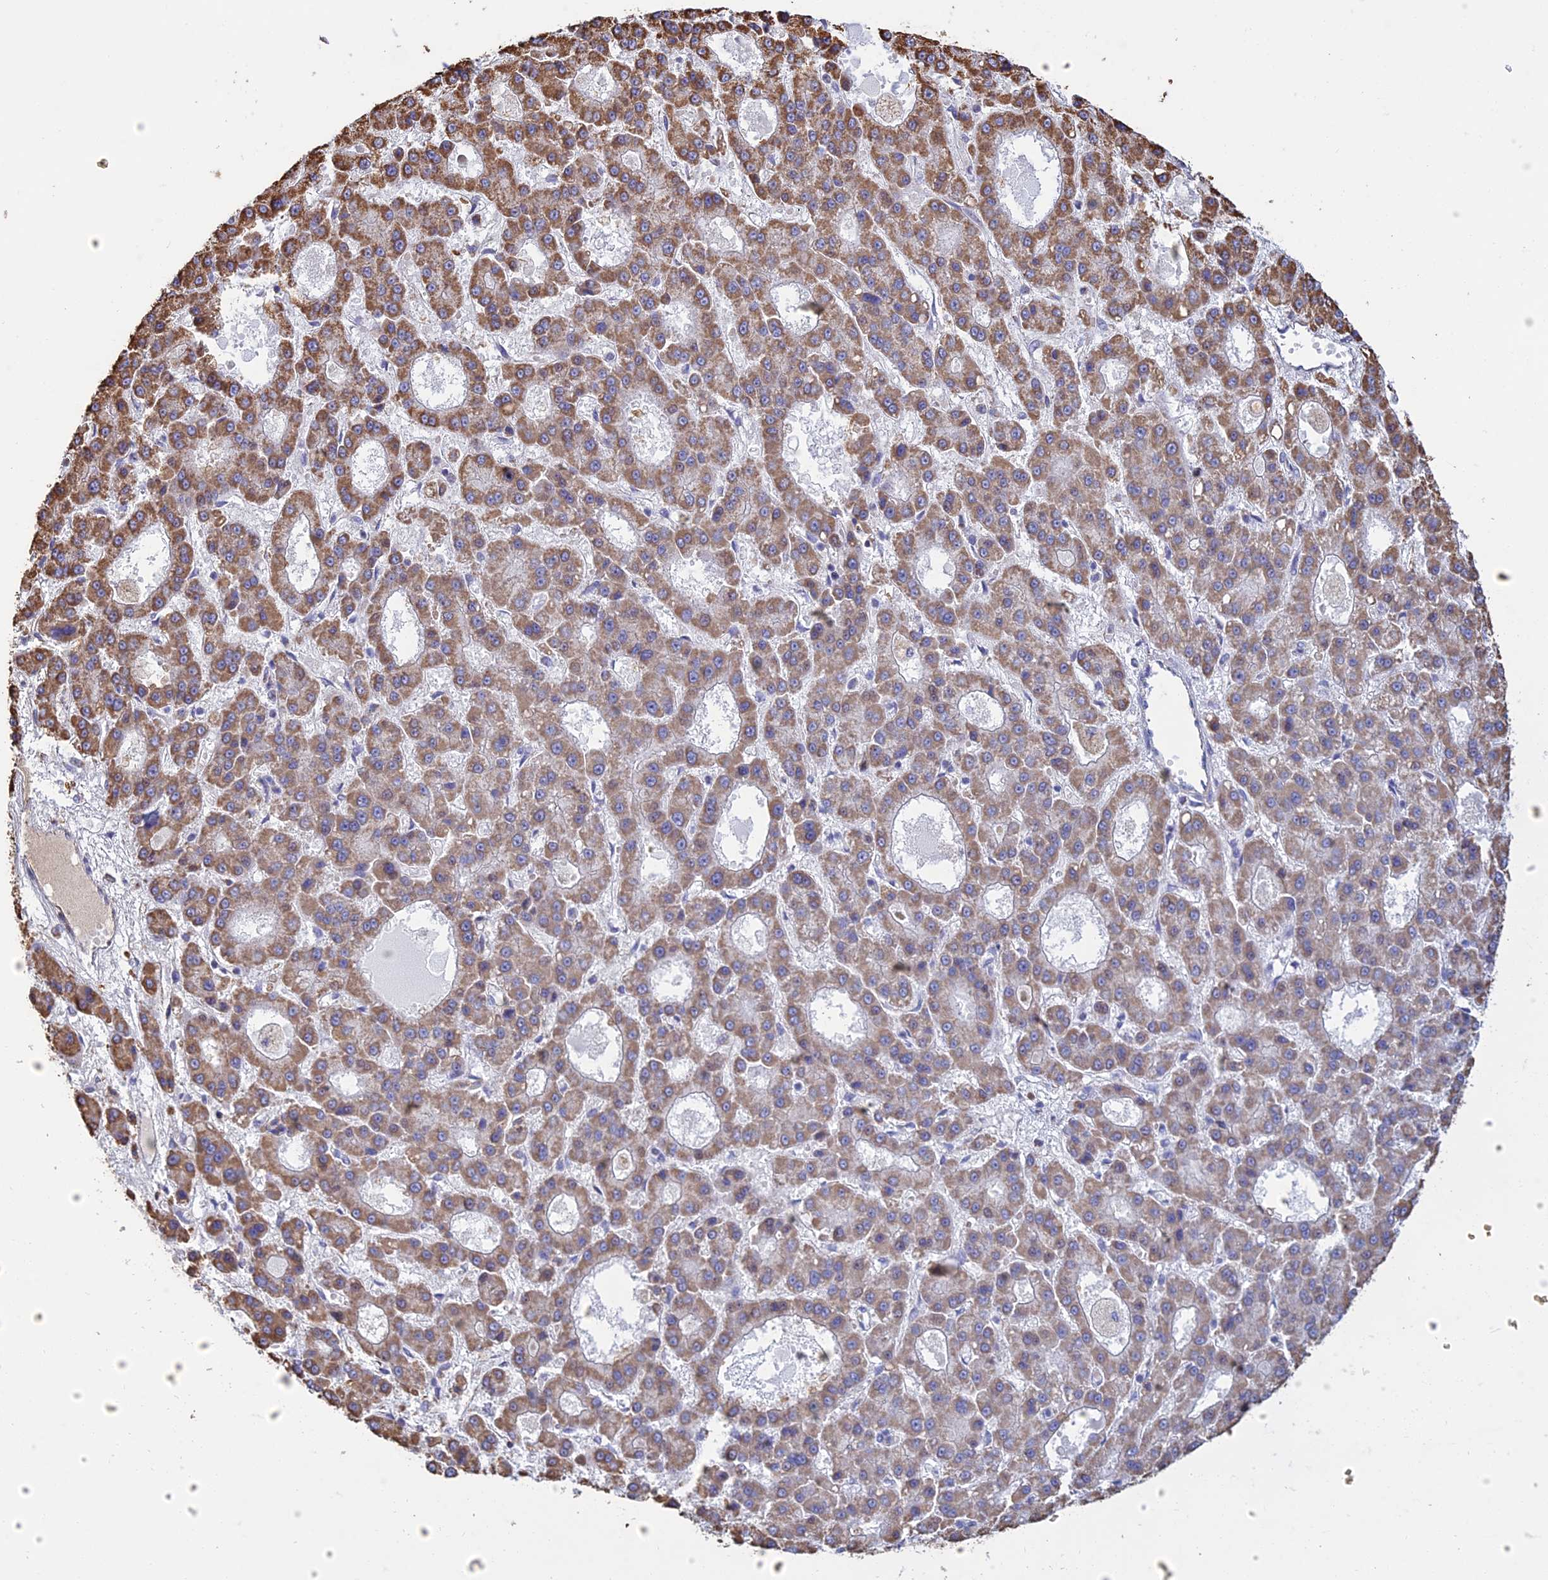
{"staining": {"intensity": "moderate", "quantity": ">75%", "location": "cytoplasmic/membranous"}, "tissue": "liver cancer", "cell_type": "Tumor cells", "image_type": "cancer", "snomed": [{"axis": "morphology", "description": "Carcinoma, Hepatocellular, NOS"}, {"axis": "topography", "description": "Liver"}], "caption": "Moderate cytoplasmic/membranous positivity is identified in approximately >75% of tumor cells in liver cancer (hepatocellular carcinoma).", "gene": "OR2W3", "patient": {"sex": "male", "age": 70}}